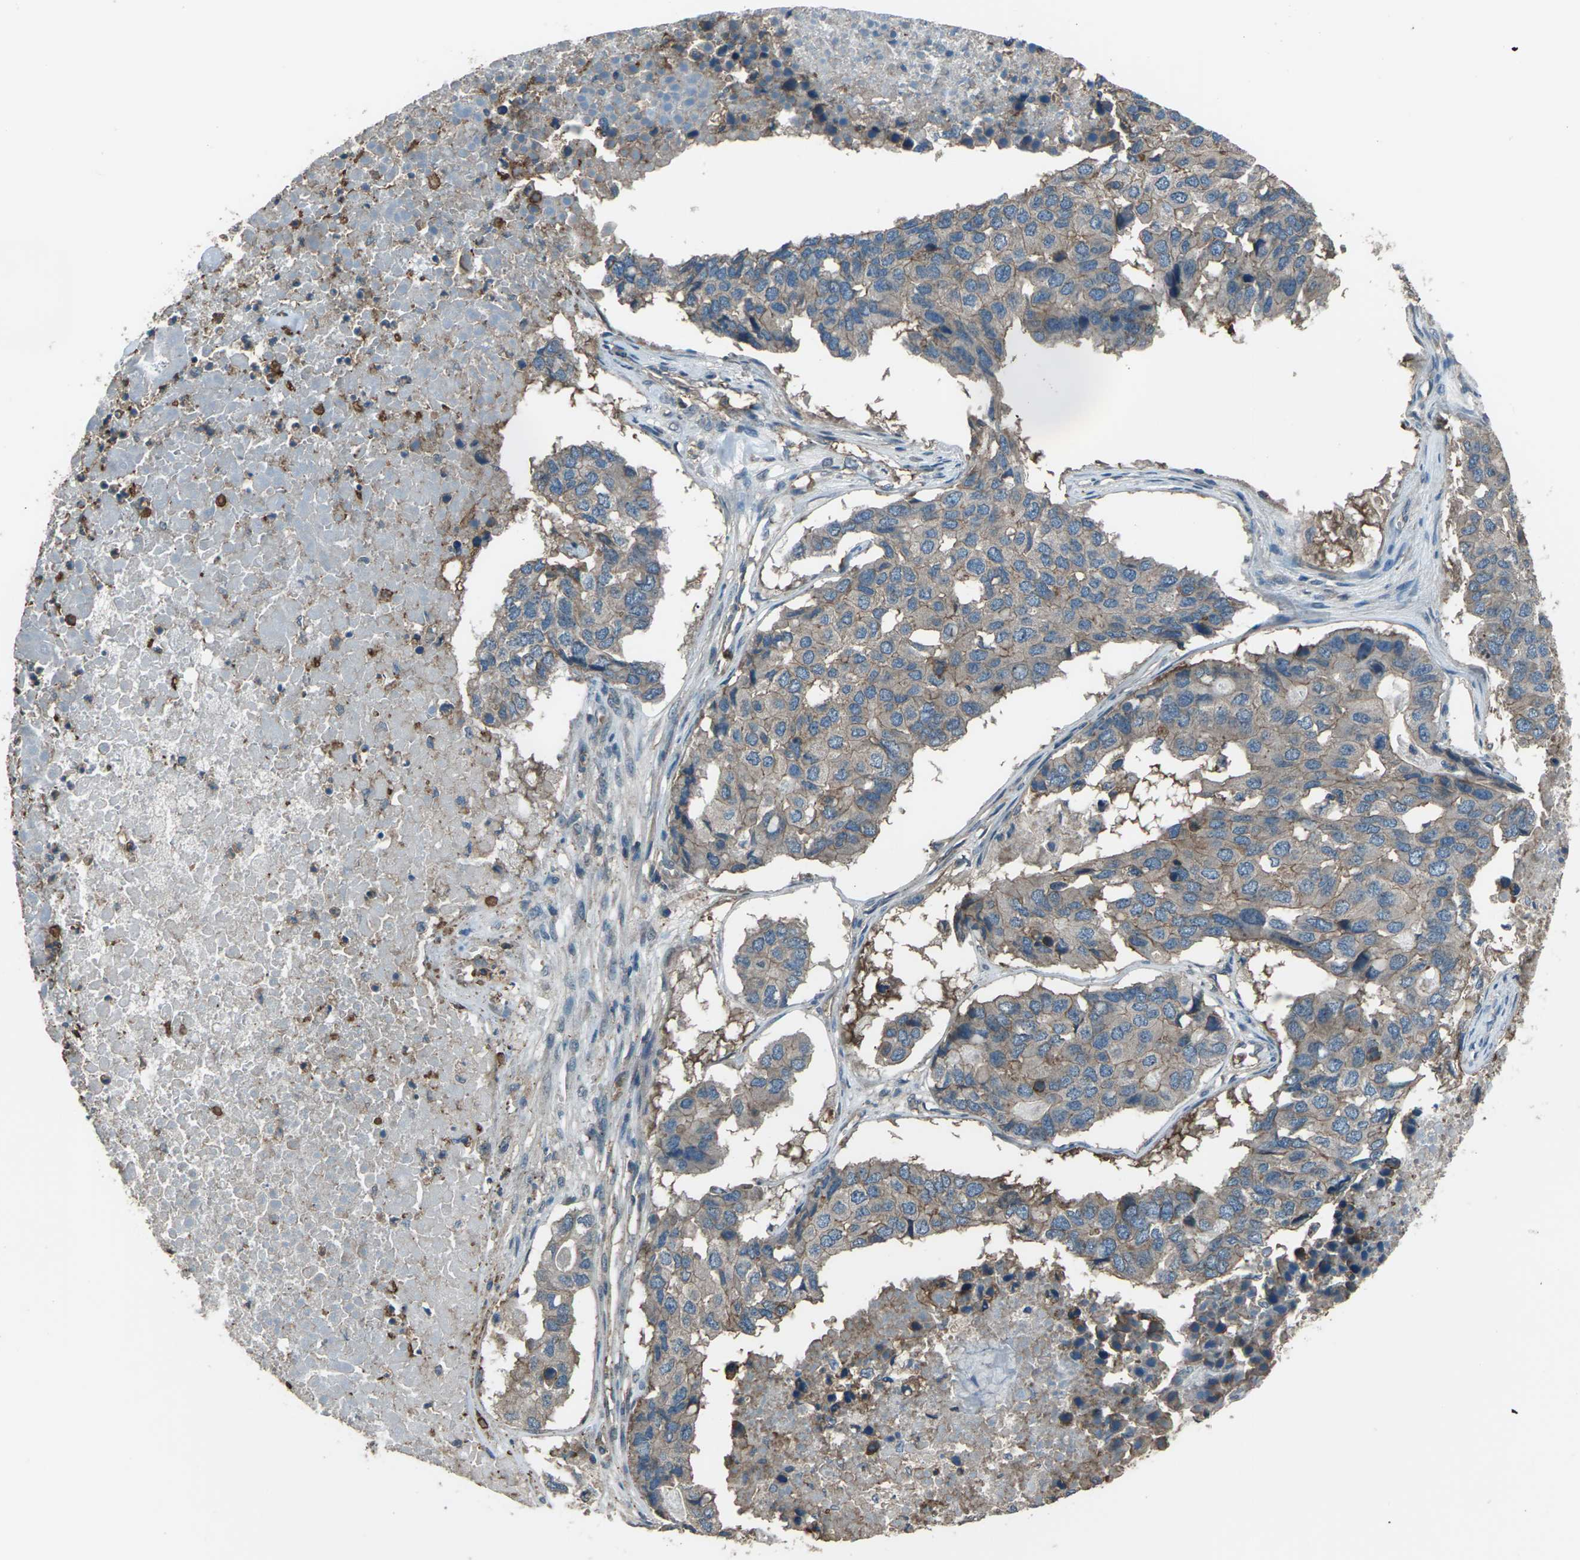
{"staining": {"intensity": "weak", "quantity": ">75%", "location": "cytoplasmic/membranous"}, "tissue": "pancreatic cancer", "cell_type": "Tumor cells", "image_type": "cancer", "snomed": [{"axis": "morphology", "description": "Adenocarcinoma, NOS"}, {"axis": "topography", "description": "Pancreas"}], "caption": "Immunohistochemical staining of pancreatic cancer shows low levels of weak cytoplasmic/membranous staining in approximately >75% of tumor cells. (brown staining indicates protein expression, while blue staining denotes nuclei).", "gene": "CMTM4", "patient": {"sex": "male", "age": 50}}